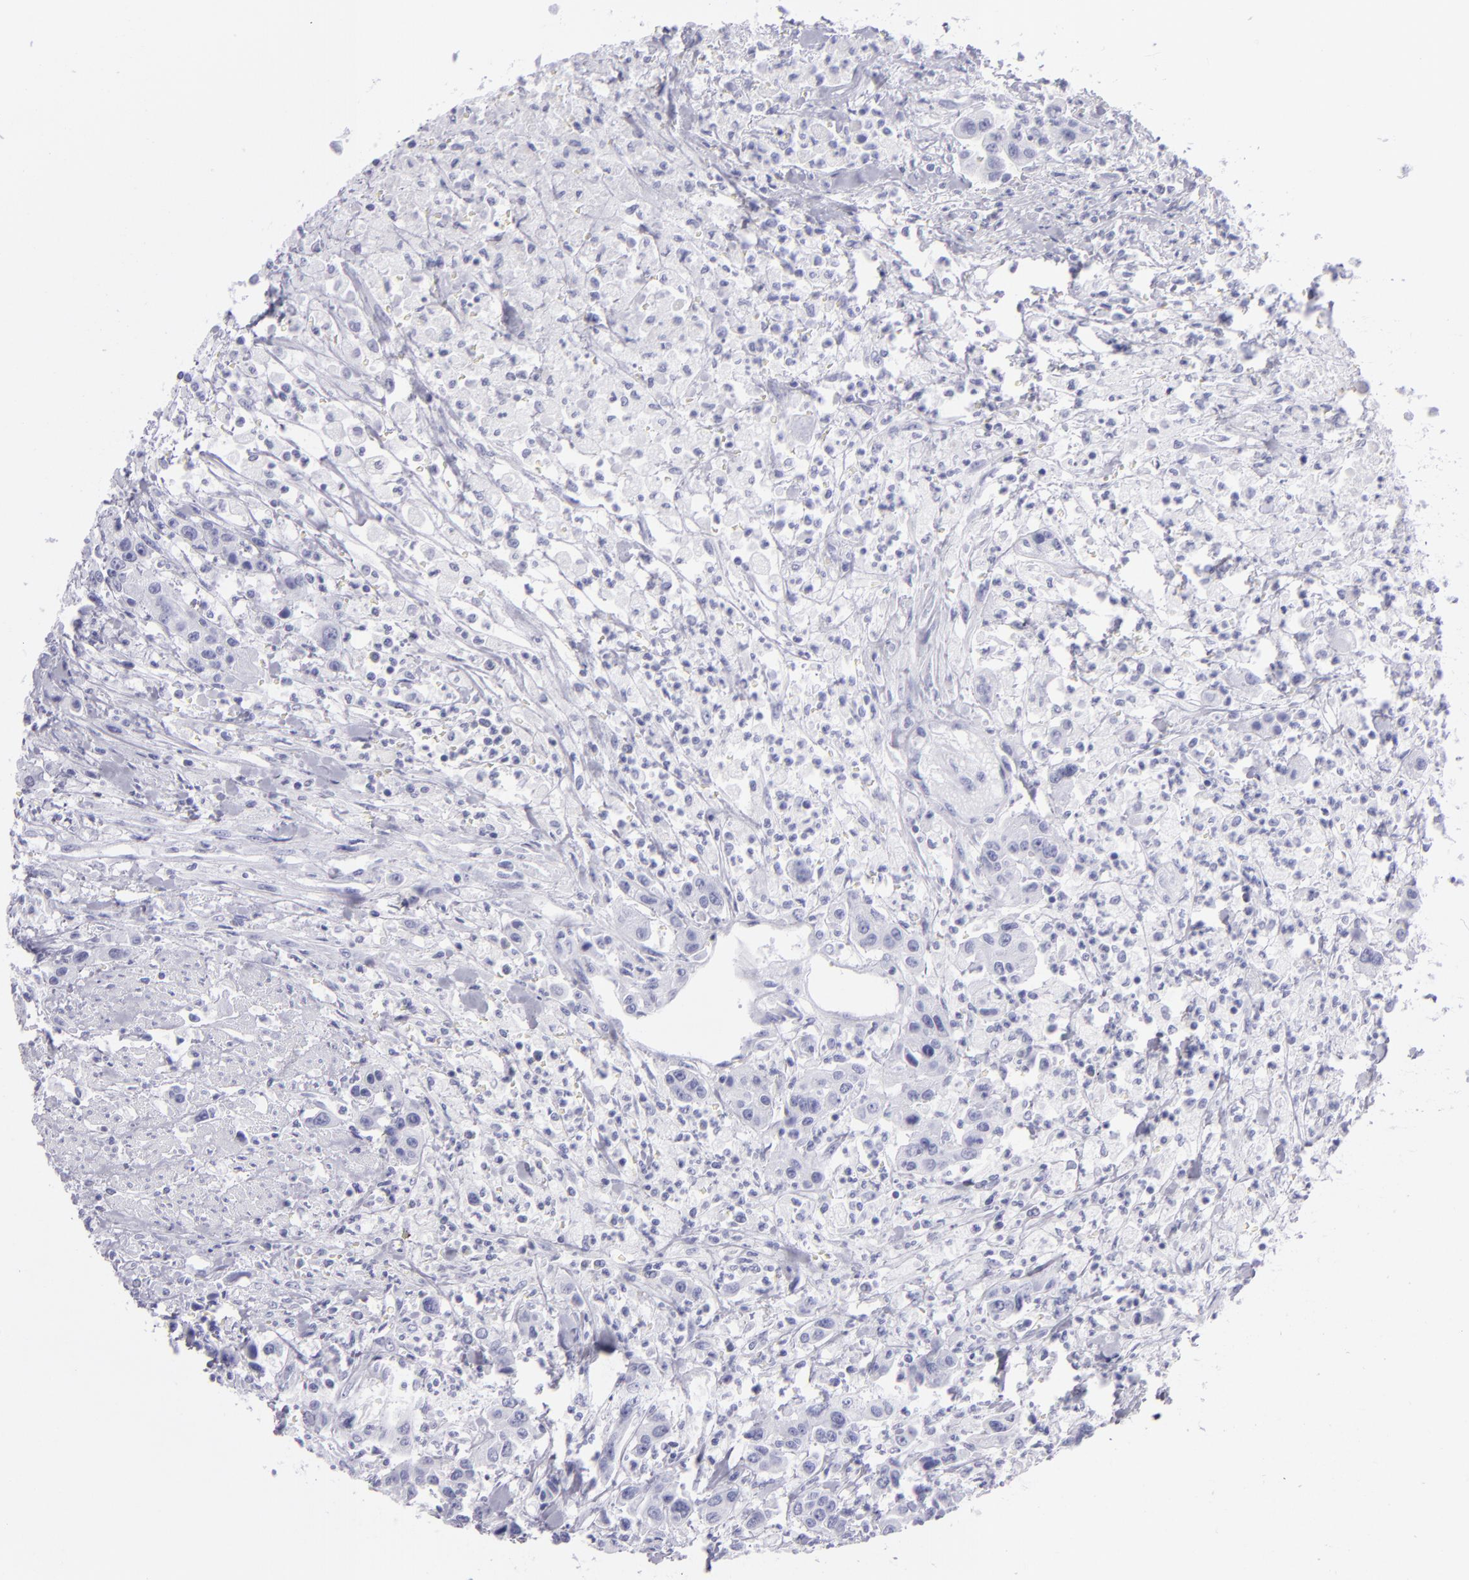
{"staining": {"intensity": "negative", "quantity": "none", "location": "none"}, "tissue": "urothelial cancer", "cell_type": "Tumor cells", "image_type": "cancer", "snomed": [{"axis": "morphology", "description": "Urothelial carcinoma, High grade"}, {"axis": "topography", "description": "Urinary bladder"}], "caption": "A high-resolution micrograph shows immunohistochemistry (IHC) staining of urothelial cancer, which shows no significant expression in tumor cells. (DAB (3,3'-diaminobenzidine) immunohistochemistry (IHC), high magnification).", "gene": "PVALB", "patient": {"sex": "male", "age": 86}}